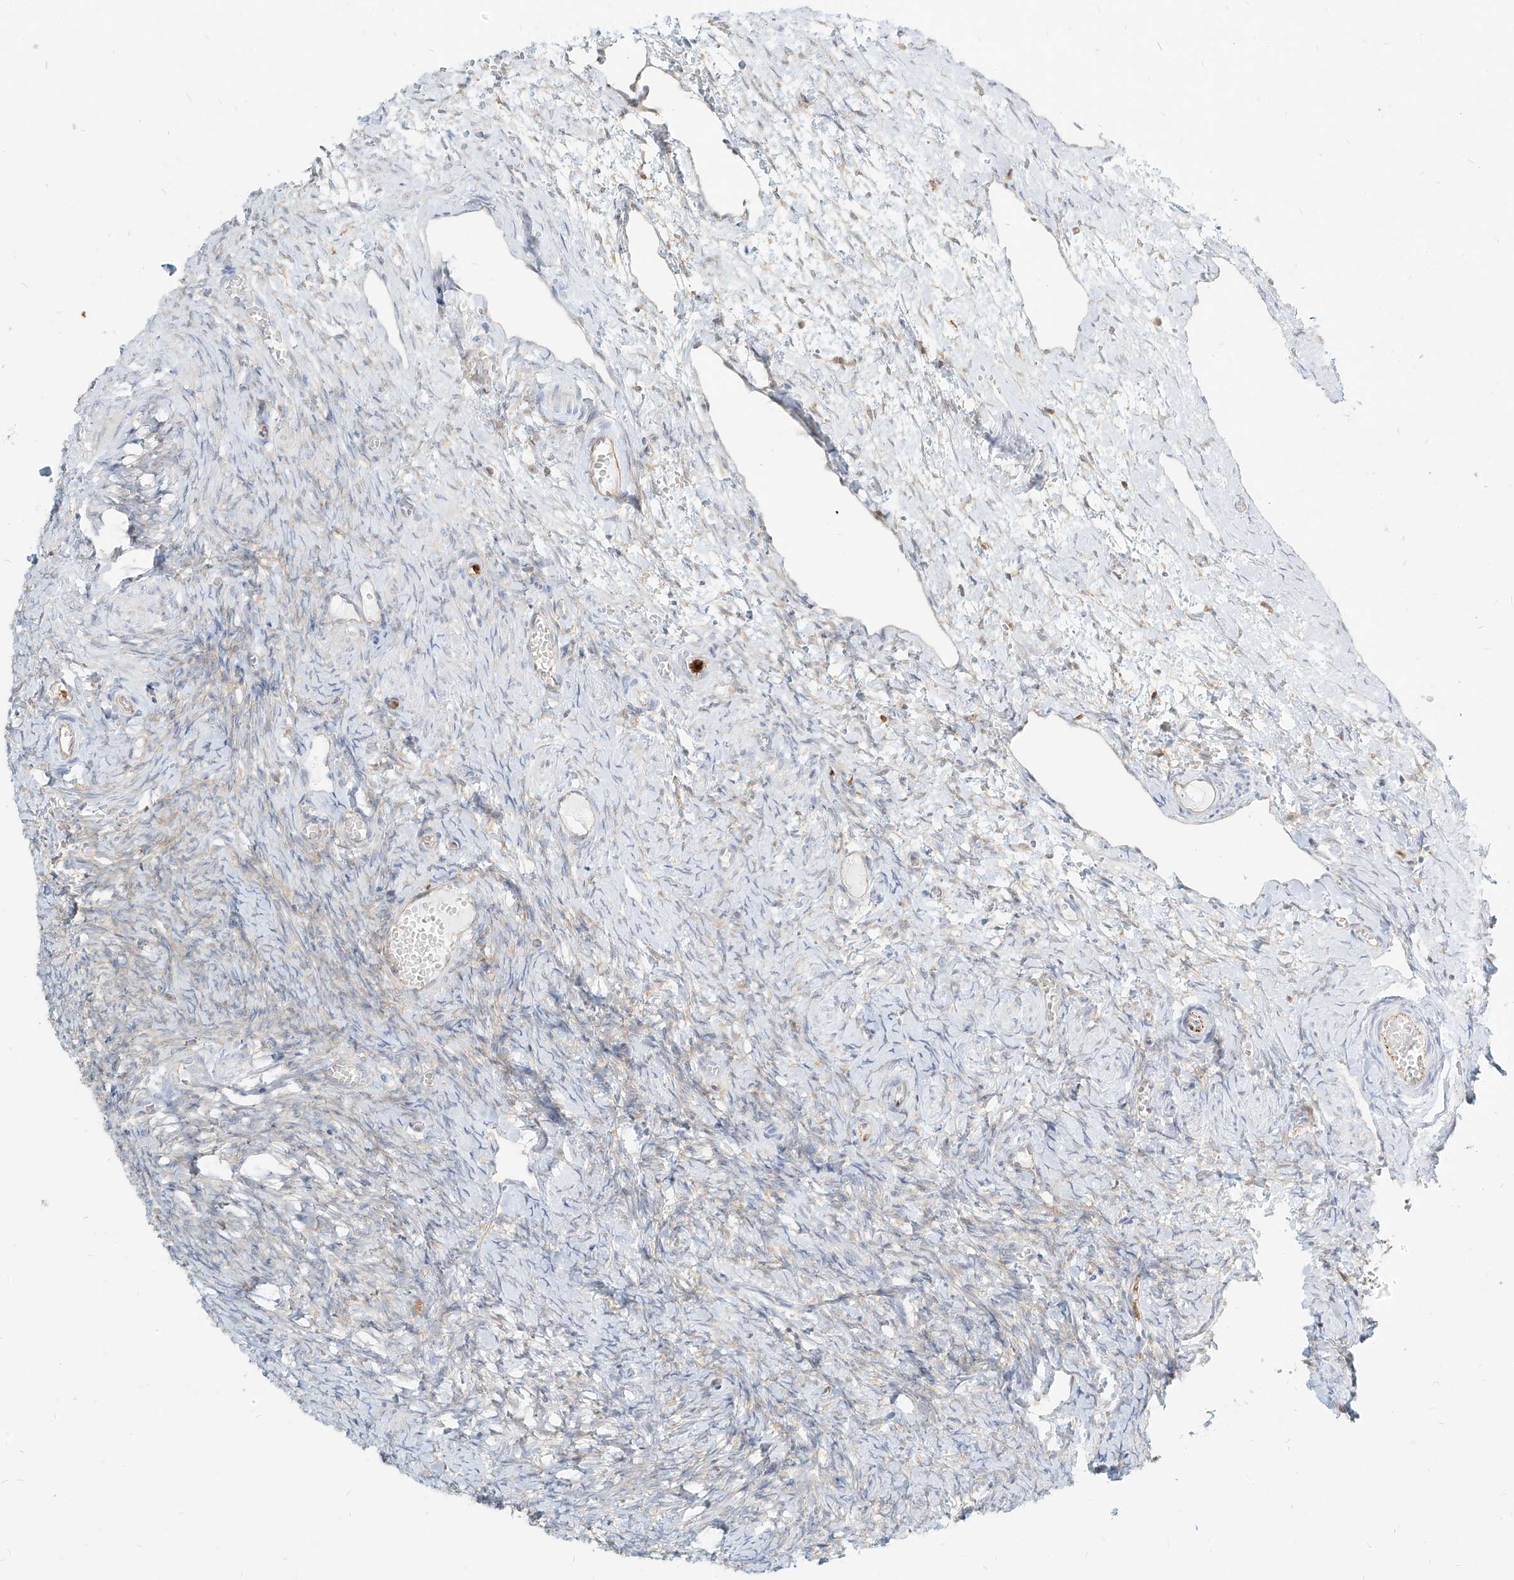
{"staining": {"intensity": "strong", "quantity": ">75%", "location": "cytoplasmic/membranous"}, "tissue": "ovary", "cell_type": "Follicle cells", "image_type": "normal", "snomed": [{"axis": "morphology", "description": "Adenocarcinoma, NOS"}, {"axis": "topography", "description": "Endometrium"}], "caption": "Protein analysis of benign ovary displays strong cytoplasmic/membranous positivity in about >75% of follicle cells.", "gene": "PGD", "patient": {"sex": "female", "age": 32}}